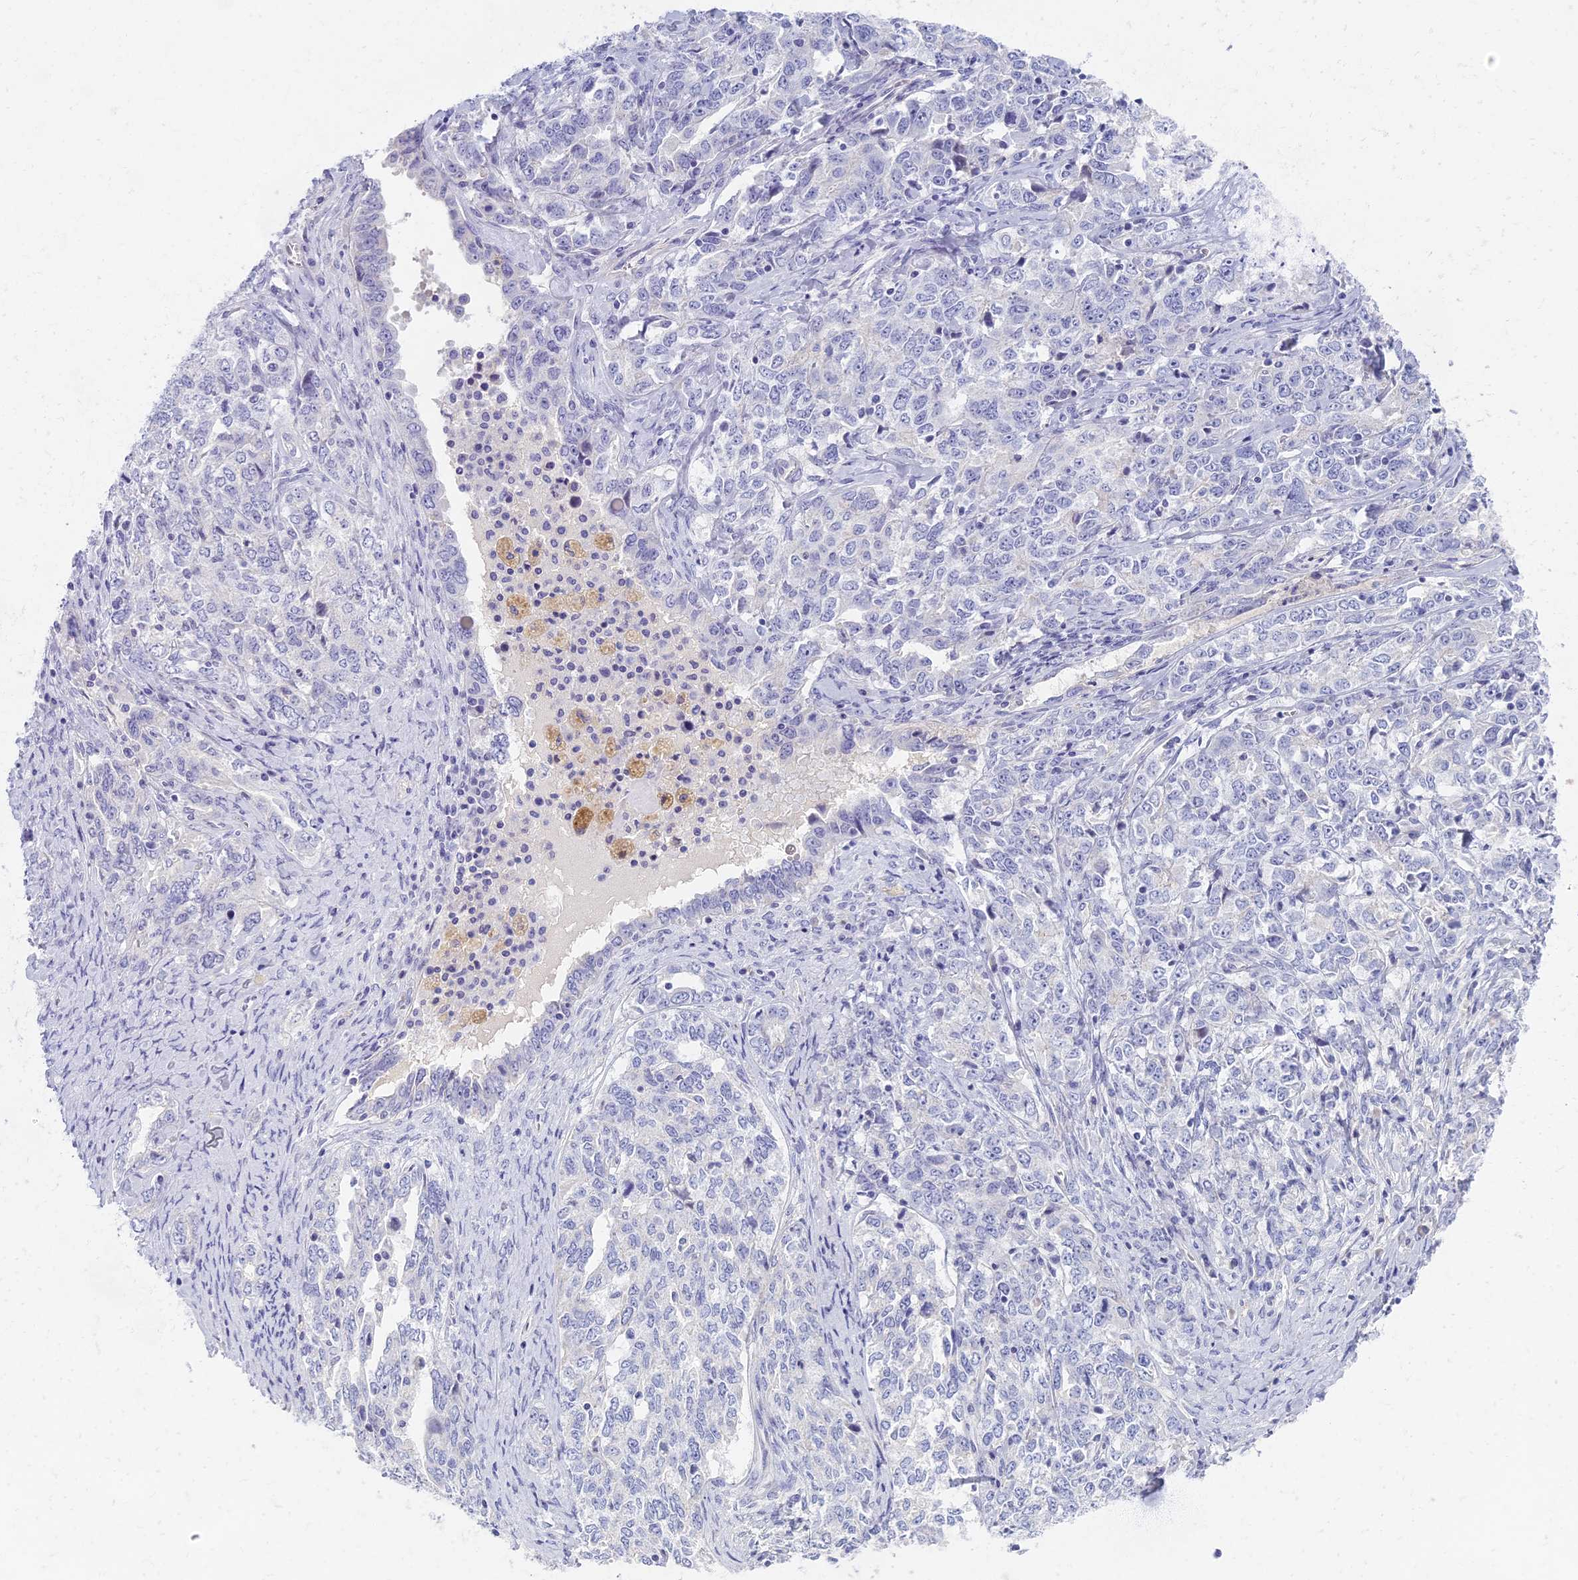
{"staining": {"intensity": "negative", "quantity": "none", "location": "none"}, "tissue": "ovarian cancer", "cell_type": "Tumor cells", "image_type": "cancer", "snomed": [{"axis": "morphology", "description": "Carcinoma, endometroid"}, {"axis": "topography", "description": "Ovary"}], "caption": "Human ovarian cancer stained for a protein using immunohistochemistry displays no expression in tumor cells.", "gene": "AP4E1", "patient": {"sex": "female", "age": 62}}